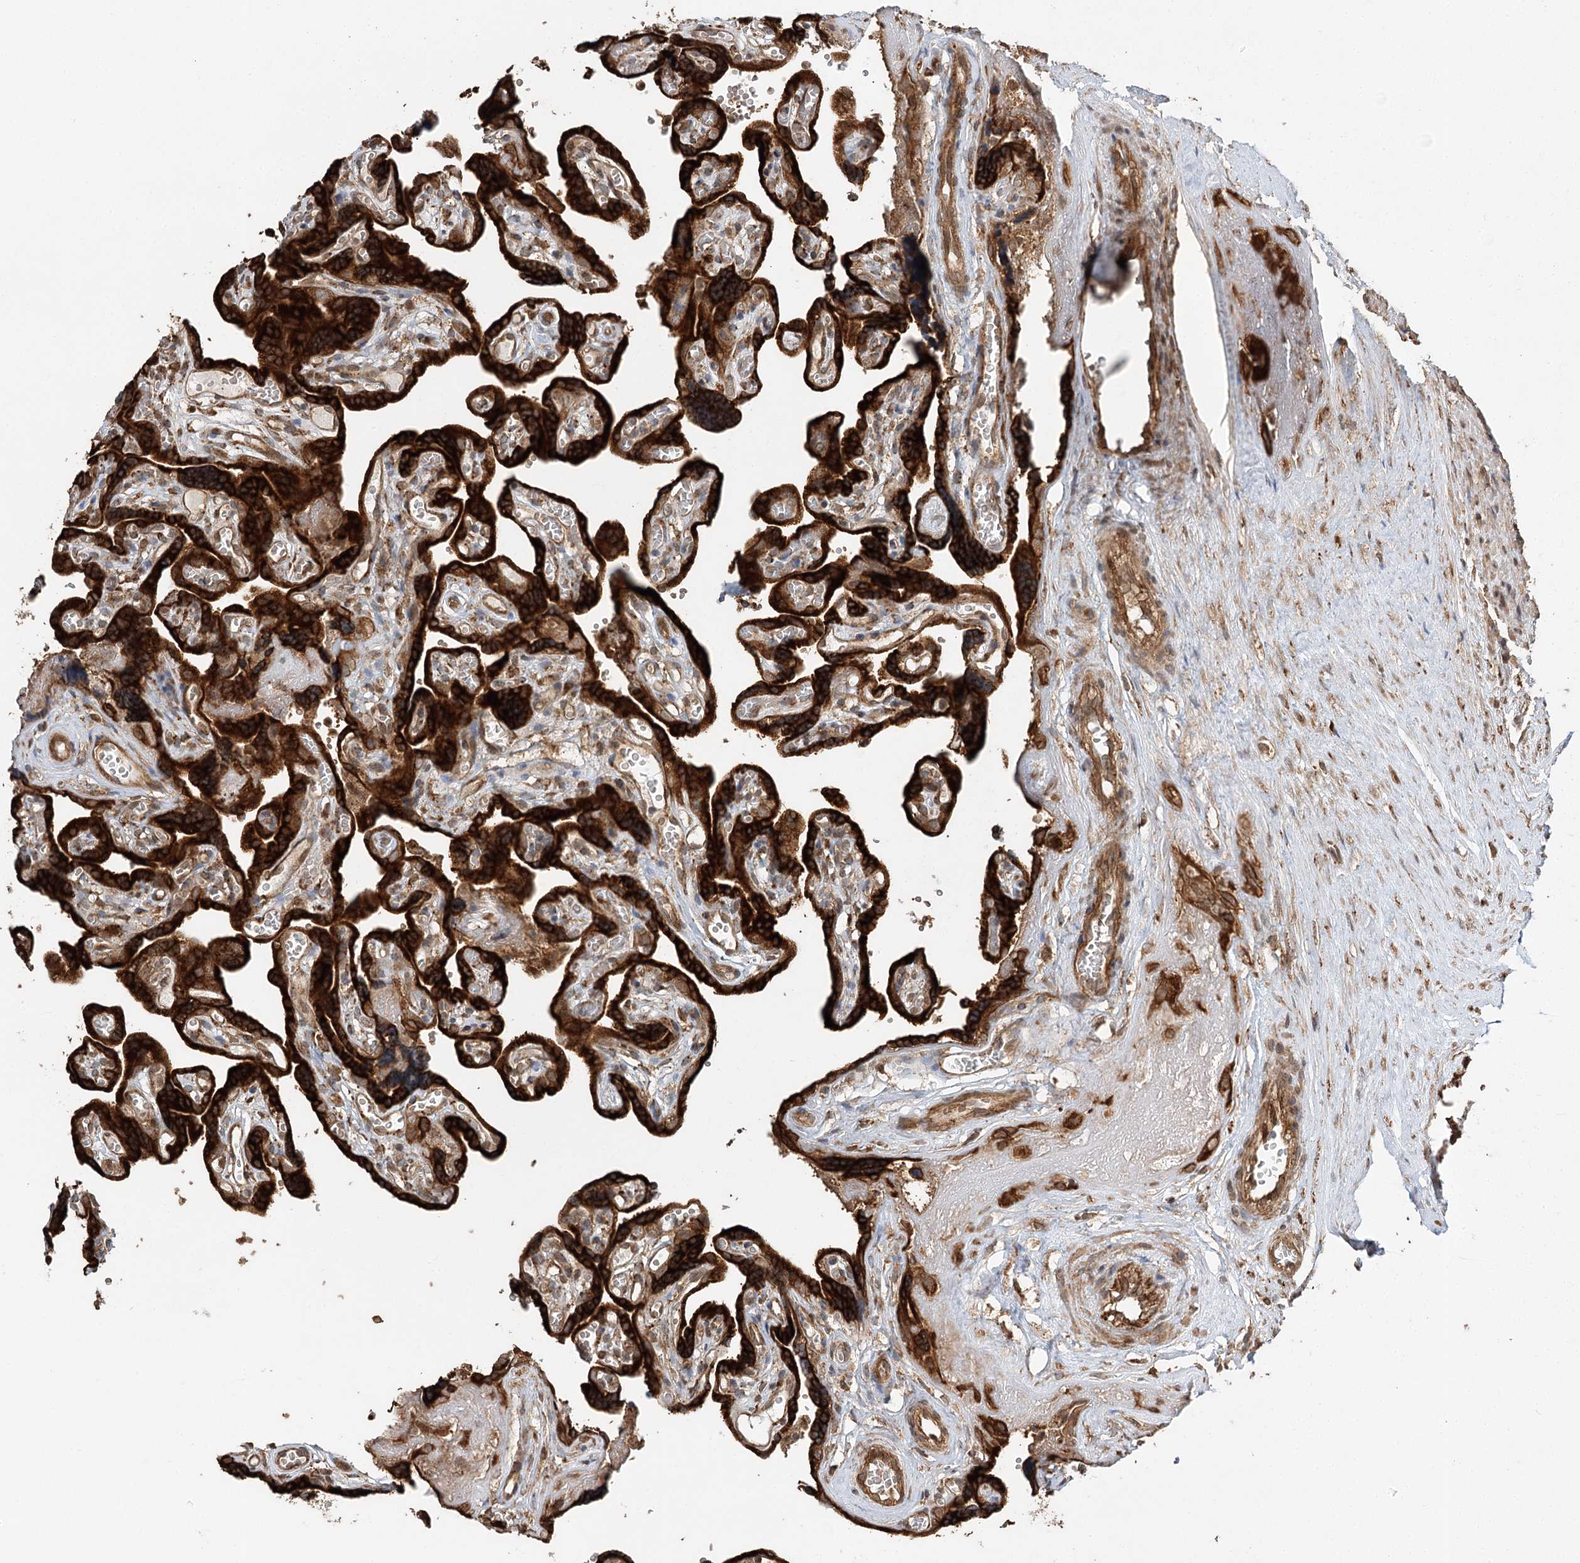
{"staining": {"intensity": "strong", "quantity": ">75%", "location": "cytoplasmic/membranous"}, "tissue": "placenta", "cell_type": "Trophoblastic cells", "image_type": "normal", "snomed": [{"axis": "morphology", "description": "Normal tissue, NOS"}, {"axis": "topography", "description": "Placenta"}], "caption": "Immunohistochemistry of benign human placenta exhibits high levels of strong cytoplasmic/membranous staining in approximately >75% of trophoblastic cells.", "gene": "DNAJB14", "patient": {"sex": "female", "age": 30}}